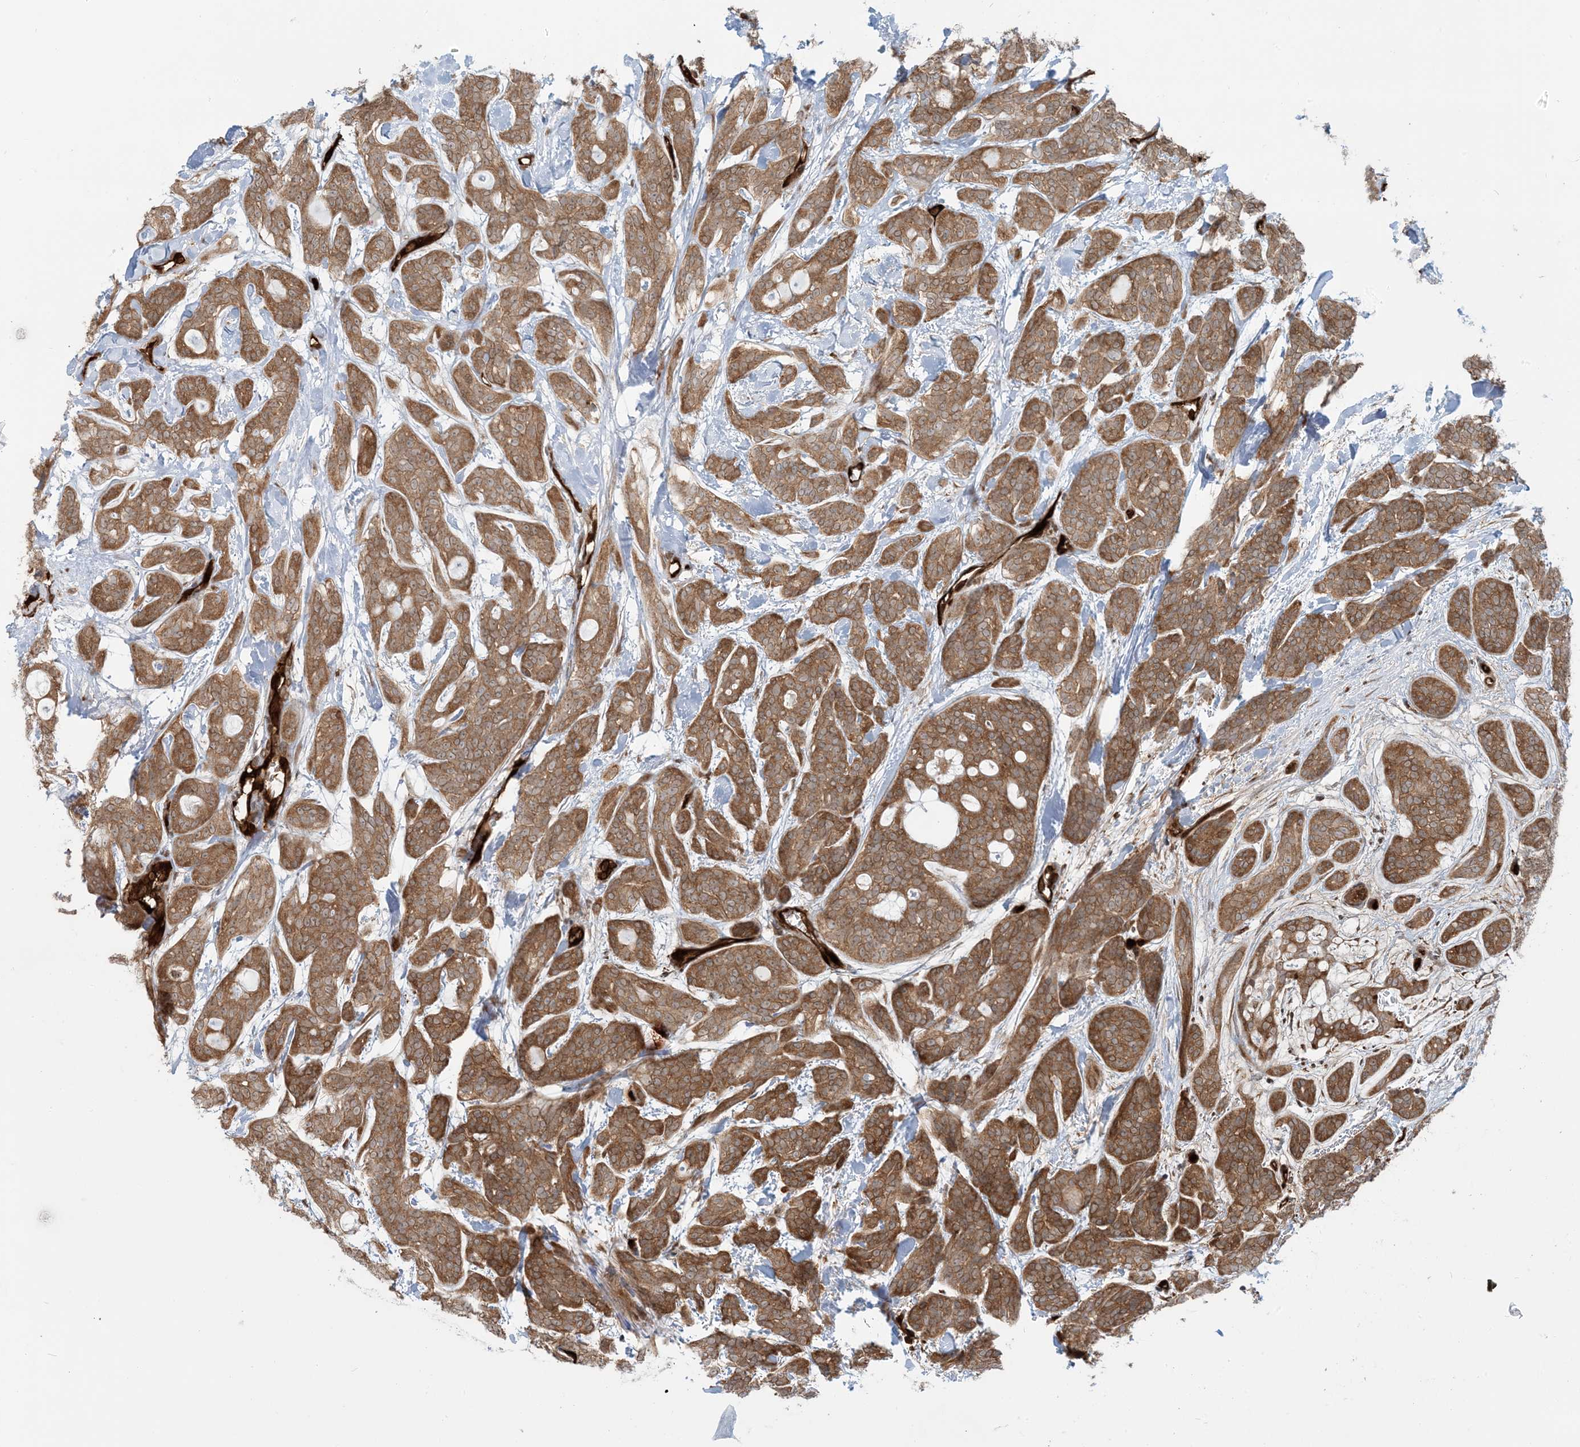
{"staining": {"intensity": "moderate", "quantity": ">75%", "location": "cytoplasmic/membranous"}, "tissue": "head and neck cancer", "cell_type": "Tumor cells", "image_type": "cancer", "snomed": [{"axis": "morphology", "description": "Adenocarcinoma, NOS"}, {"axis": "topography", "description": "Head-Neck"}], "caption": "Human head and neck adenocarcinoma stained with a protein marker reveals moderate staining in tumor cells.", "gene": "PPM1F", "patient": {"sex": "male", "age": 66}}